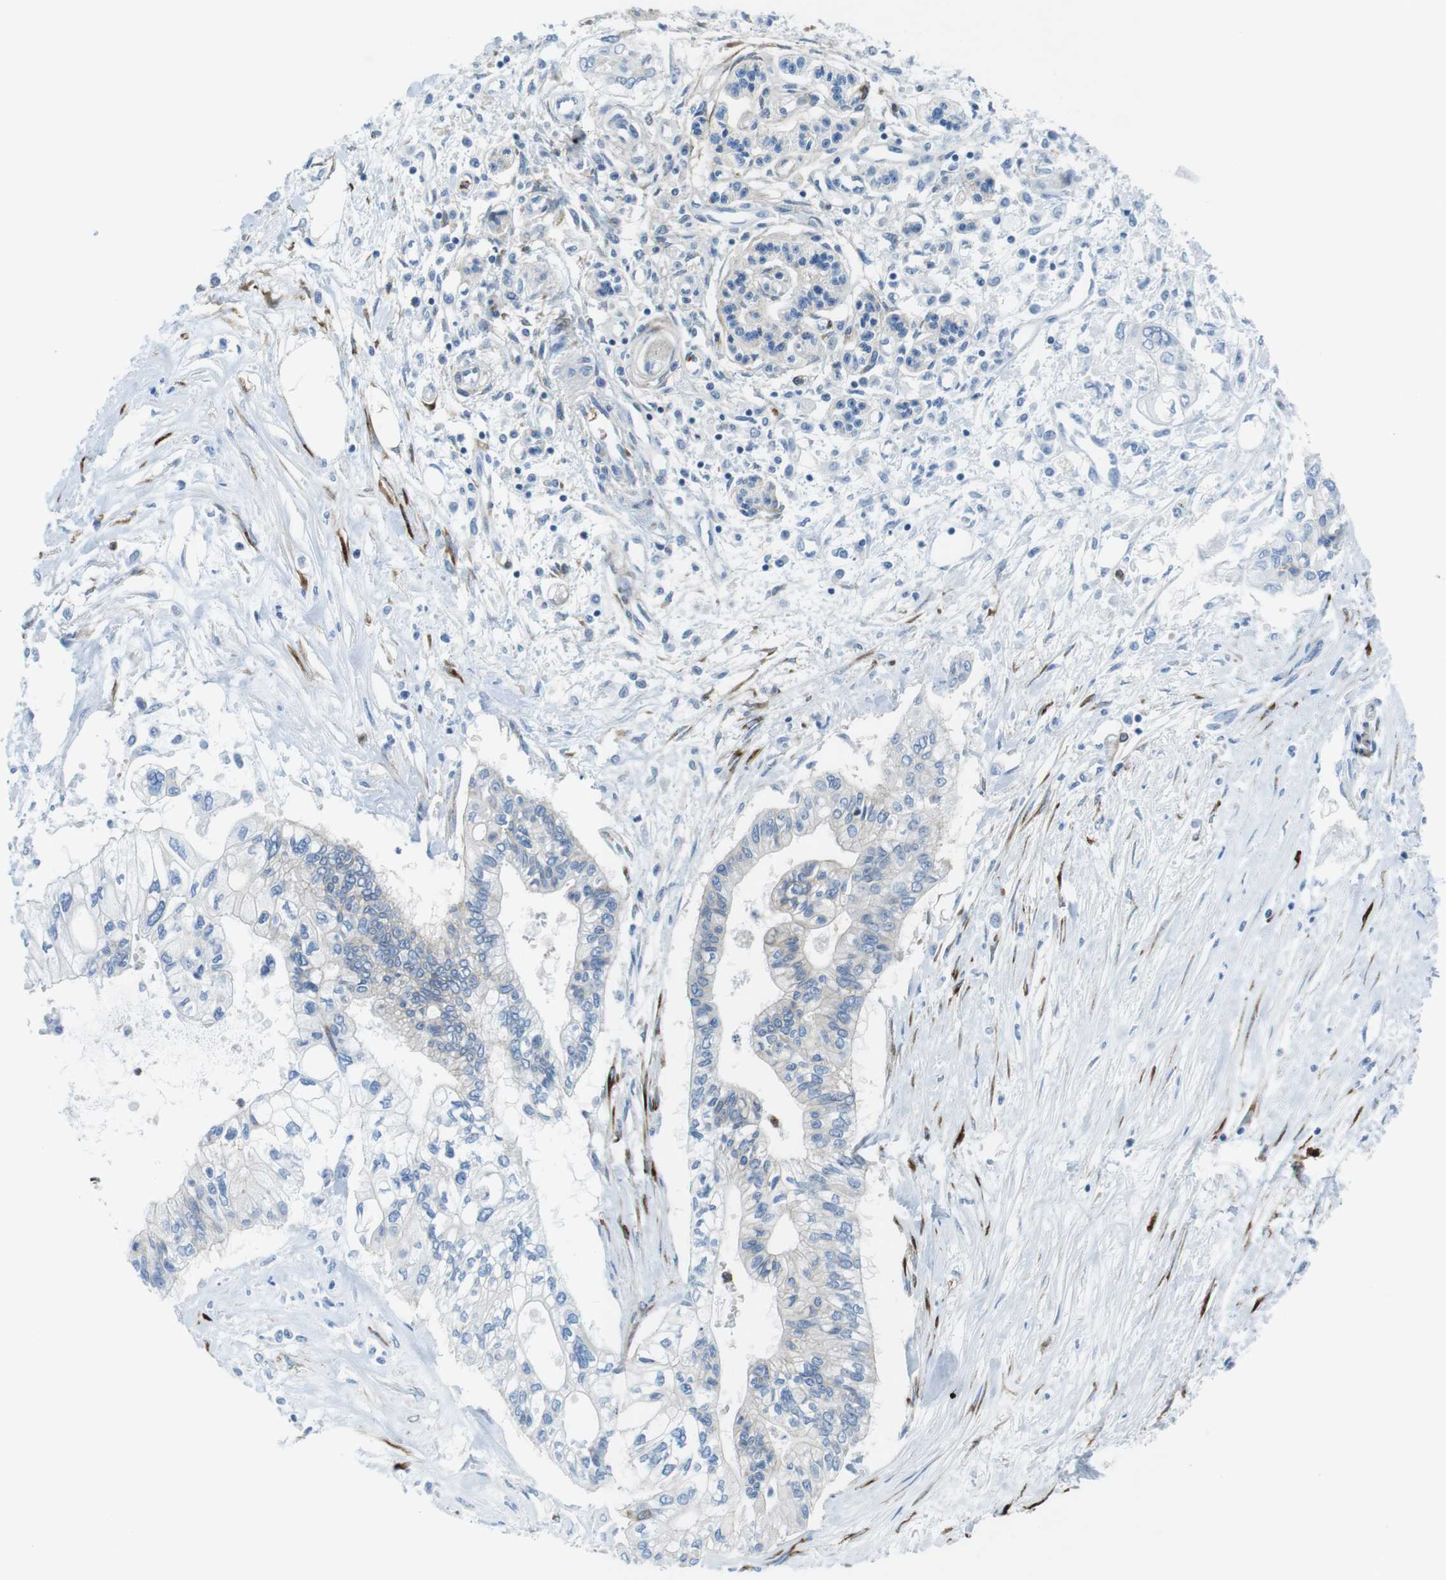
{"staining": {"intensity": "negative", "quantity": "none", "location": "none"}, "tissue": "pancreatic cancer", "cell_type": "Tumor cells", "image_type": "cancer", "snomed": [{"axis": "morphology", "description": "Adenocarcinoma, NOS"}, {"axis": "topography", "description": "Pancreas"}], "caption": "Tumor cells show no significant positivity in pancreatic cancer (adenocarcinoma).", "gene": "EMP2", "patient": {"sex": "female", "age": 77}}